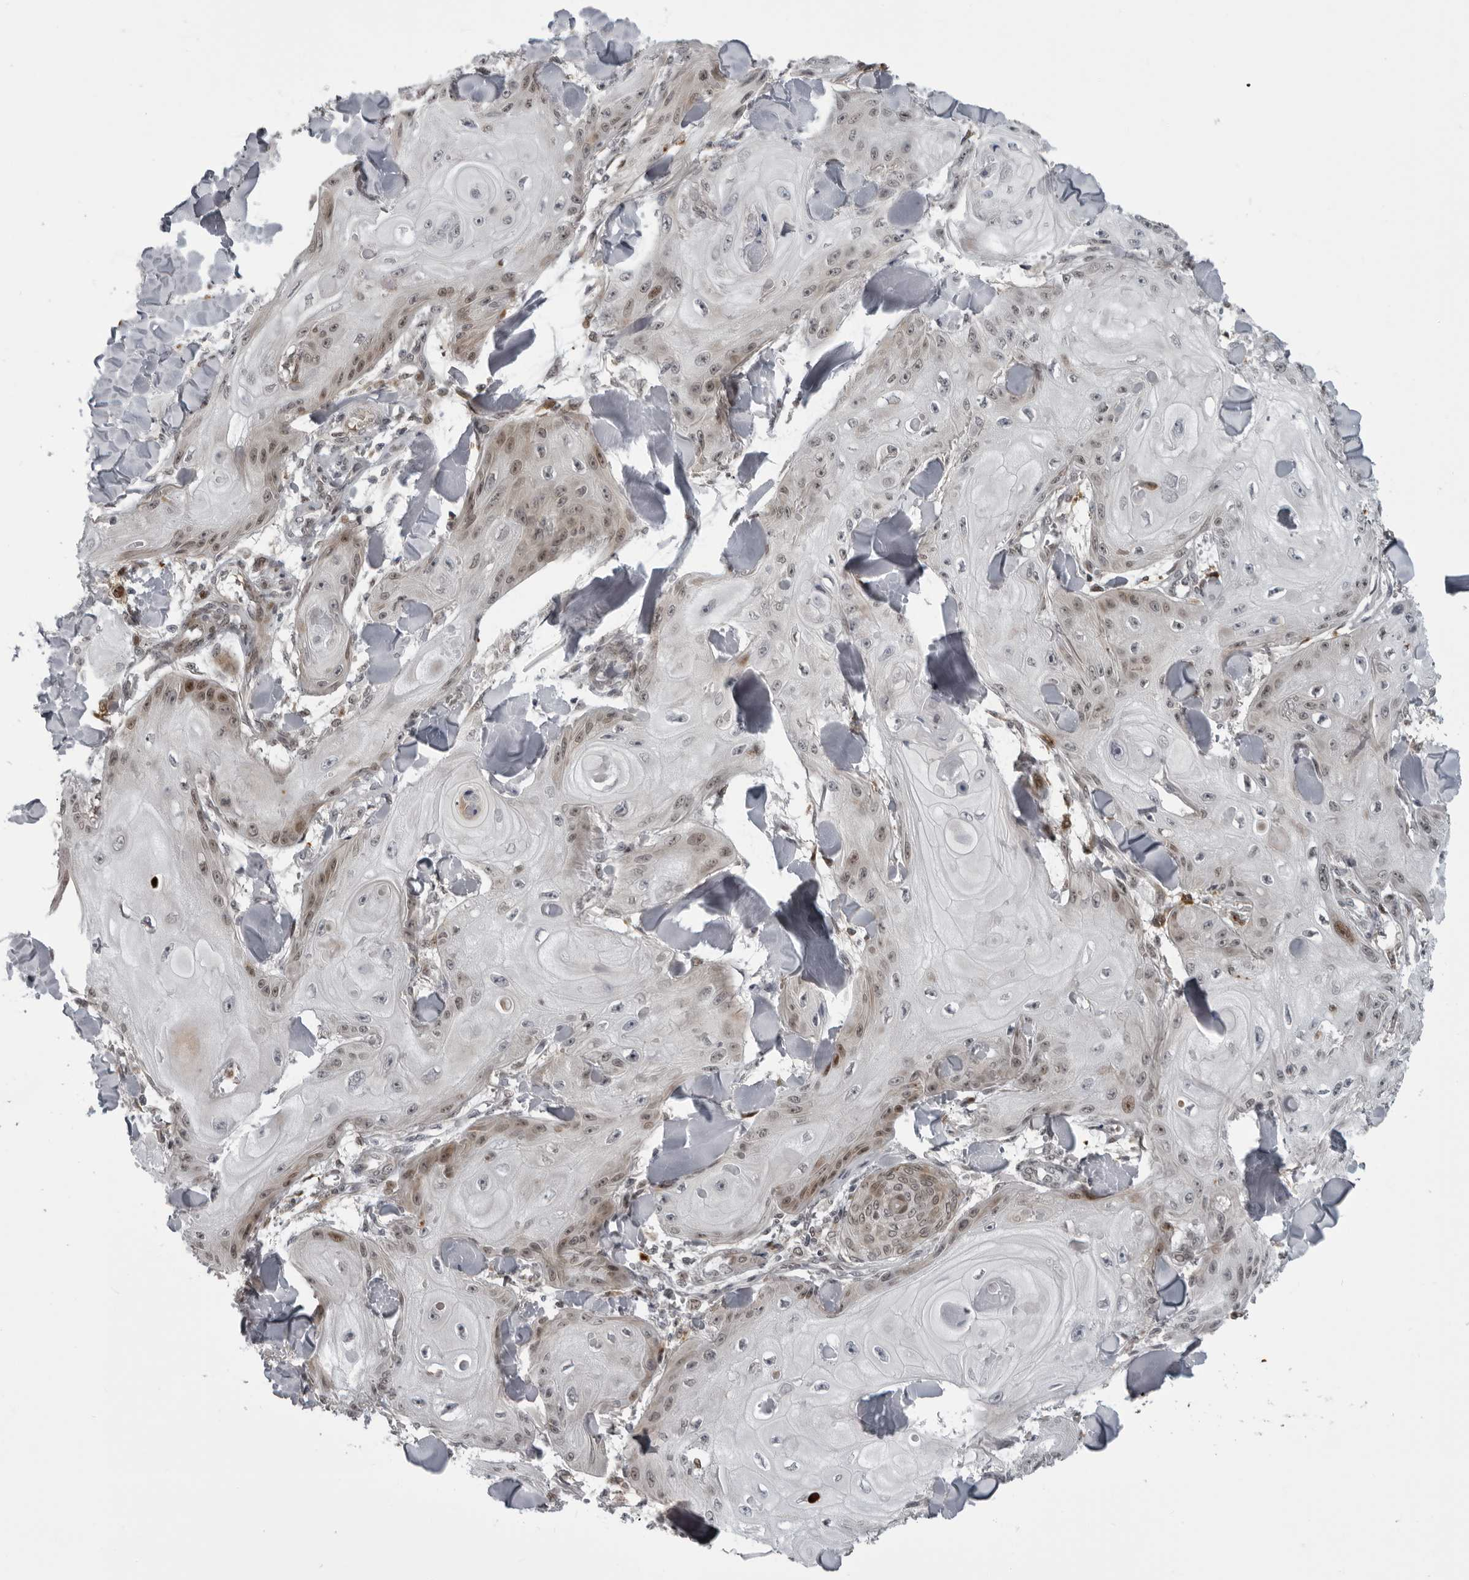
{"staining": {"intensity": "weak", "quantity": "<25%", "location": "cytoplasmic/membranous"}, "tissue": "skin cancer", "cell_type": "Tumor cells", "image_type": "cancer", "snomed": [{"axis": "morphology", "description": "Squamous cell carcinoma, NOS"}, {"axis": "topography", "description": "Skin"}], "caption": "Immunohistochemistry (IHC) histopathology image of neoplastic tissue: skin cancer stained with DAB displays no significant protein staining in tumor cells. (DAB (3,3'-diaminobenzidine) IHC visualized using brightfield microscopy, high magnification).", "gene": "THOP1", "patient": {"sex": "male", "age": 74}}